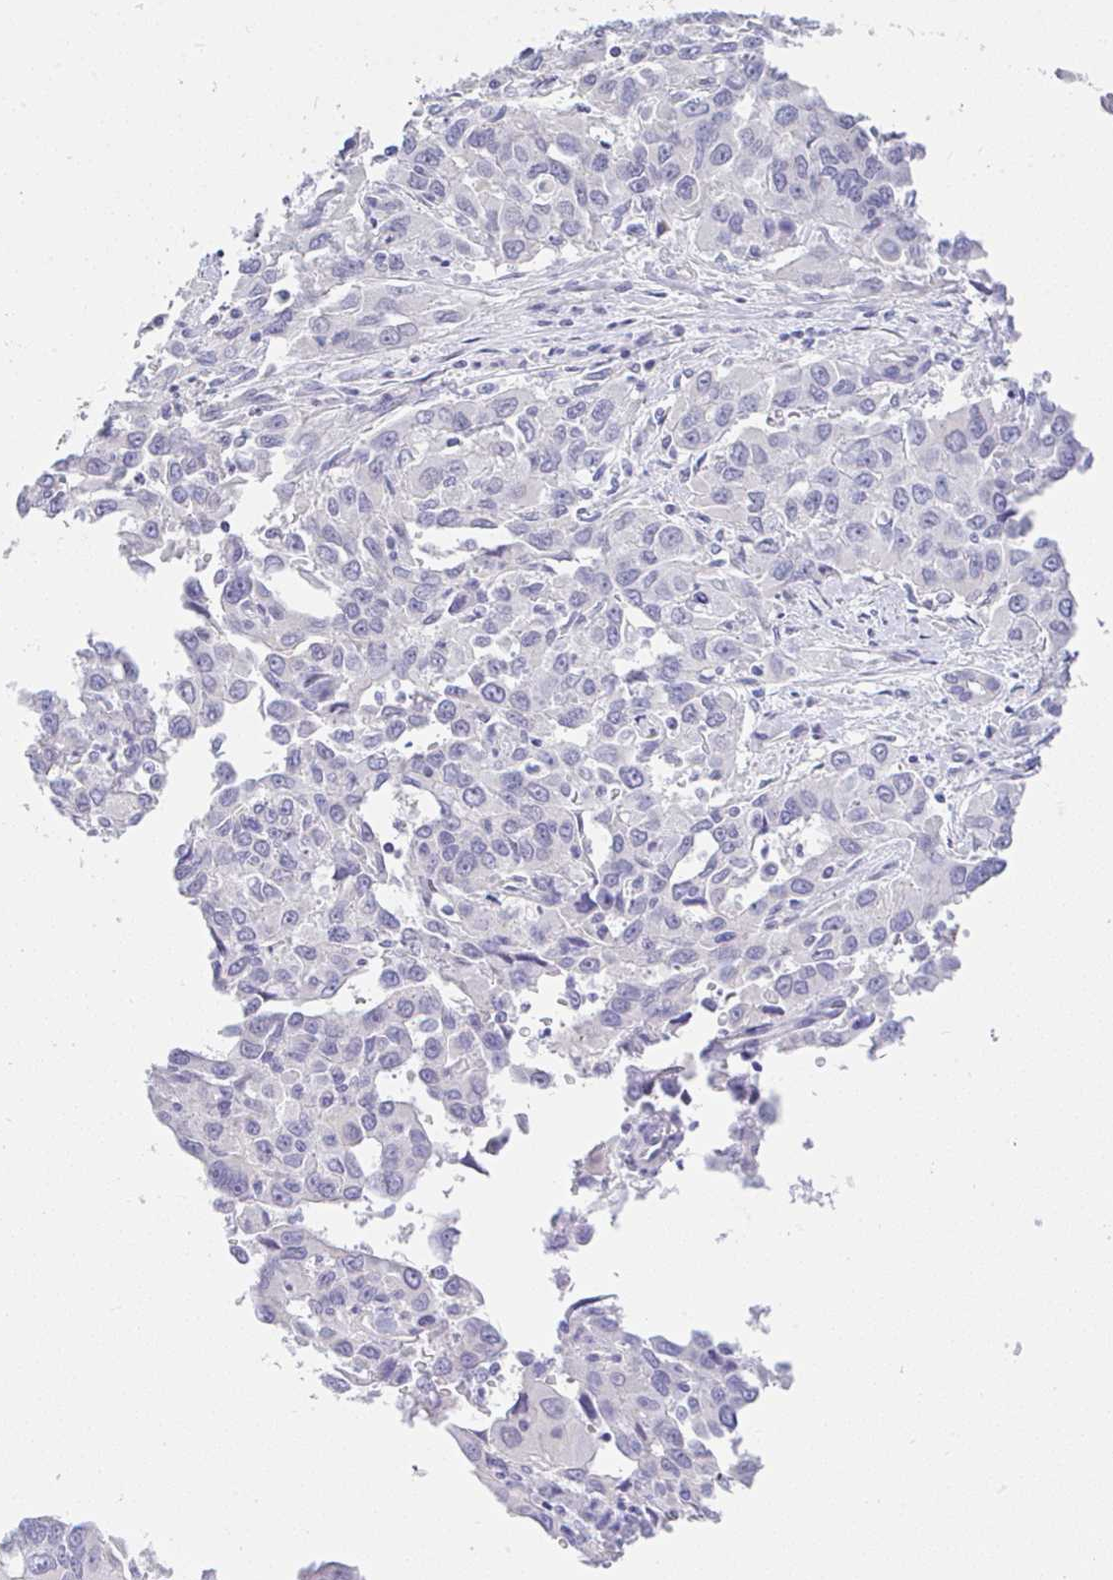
{"staining": {"intensity": "negative", "quantity": "none", "location": "none"}, "tissue": "liver cancer", "cell_type": "Tumor cells", "image_type": "cancer", "snomed": [{"axis": "morphology", "description": "Carcinoma, Hepatocellular, NOS"}, {"axis": "topography", "description": "Liver"}], "caption": "Immunohistochemical staining of human liver cancer displays no significant expression in tumor cells.", "gene": "SERPINE3", "patient": {"sex": "male", "age": 63}}